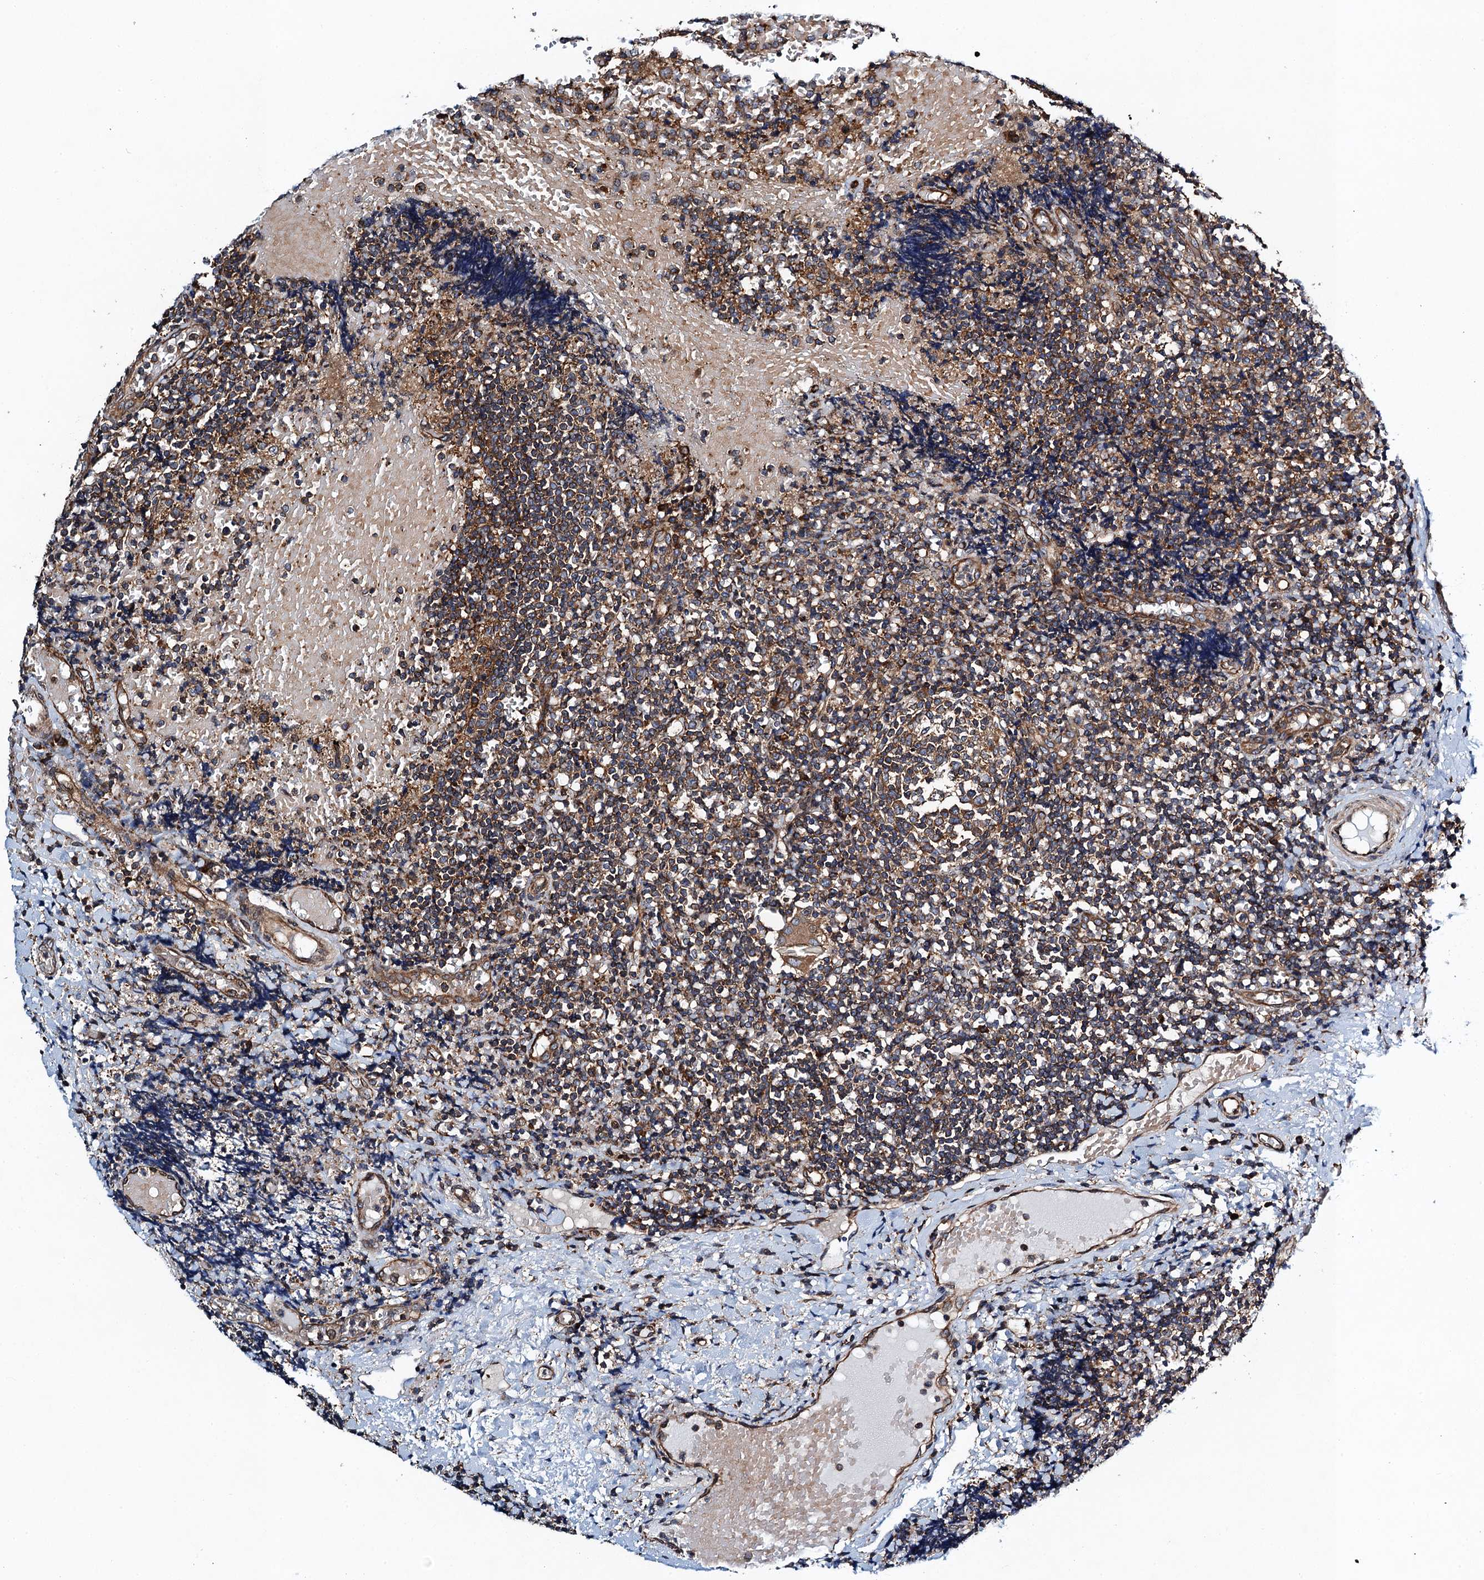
{"staining": {"intensity": "moderate", "quantity": ">75%", "location": "cytoplasmic/membranous"}, "tissue": "tonsil", "cell_type": "Germinal center cells", "image_type": "normal", "snomed": [{"axis": "morphology", "description": "Normal tissue, NOS"}, {"axis": "topography", "description": "Tonsil"}], "caption": "Immunohistochemical staining of unremarkable human tonsil displays moderate cytoplasmic/membranous protein staining in about >75% of germinal center cells. (Brightfield microscopy of DAB IHC at high magnification).", "gene": "MDM1", "patient": {"sex": "female", "age": 19}}